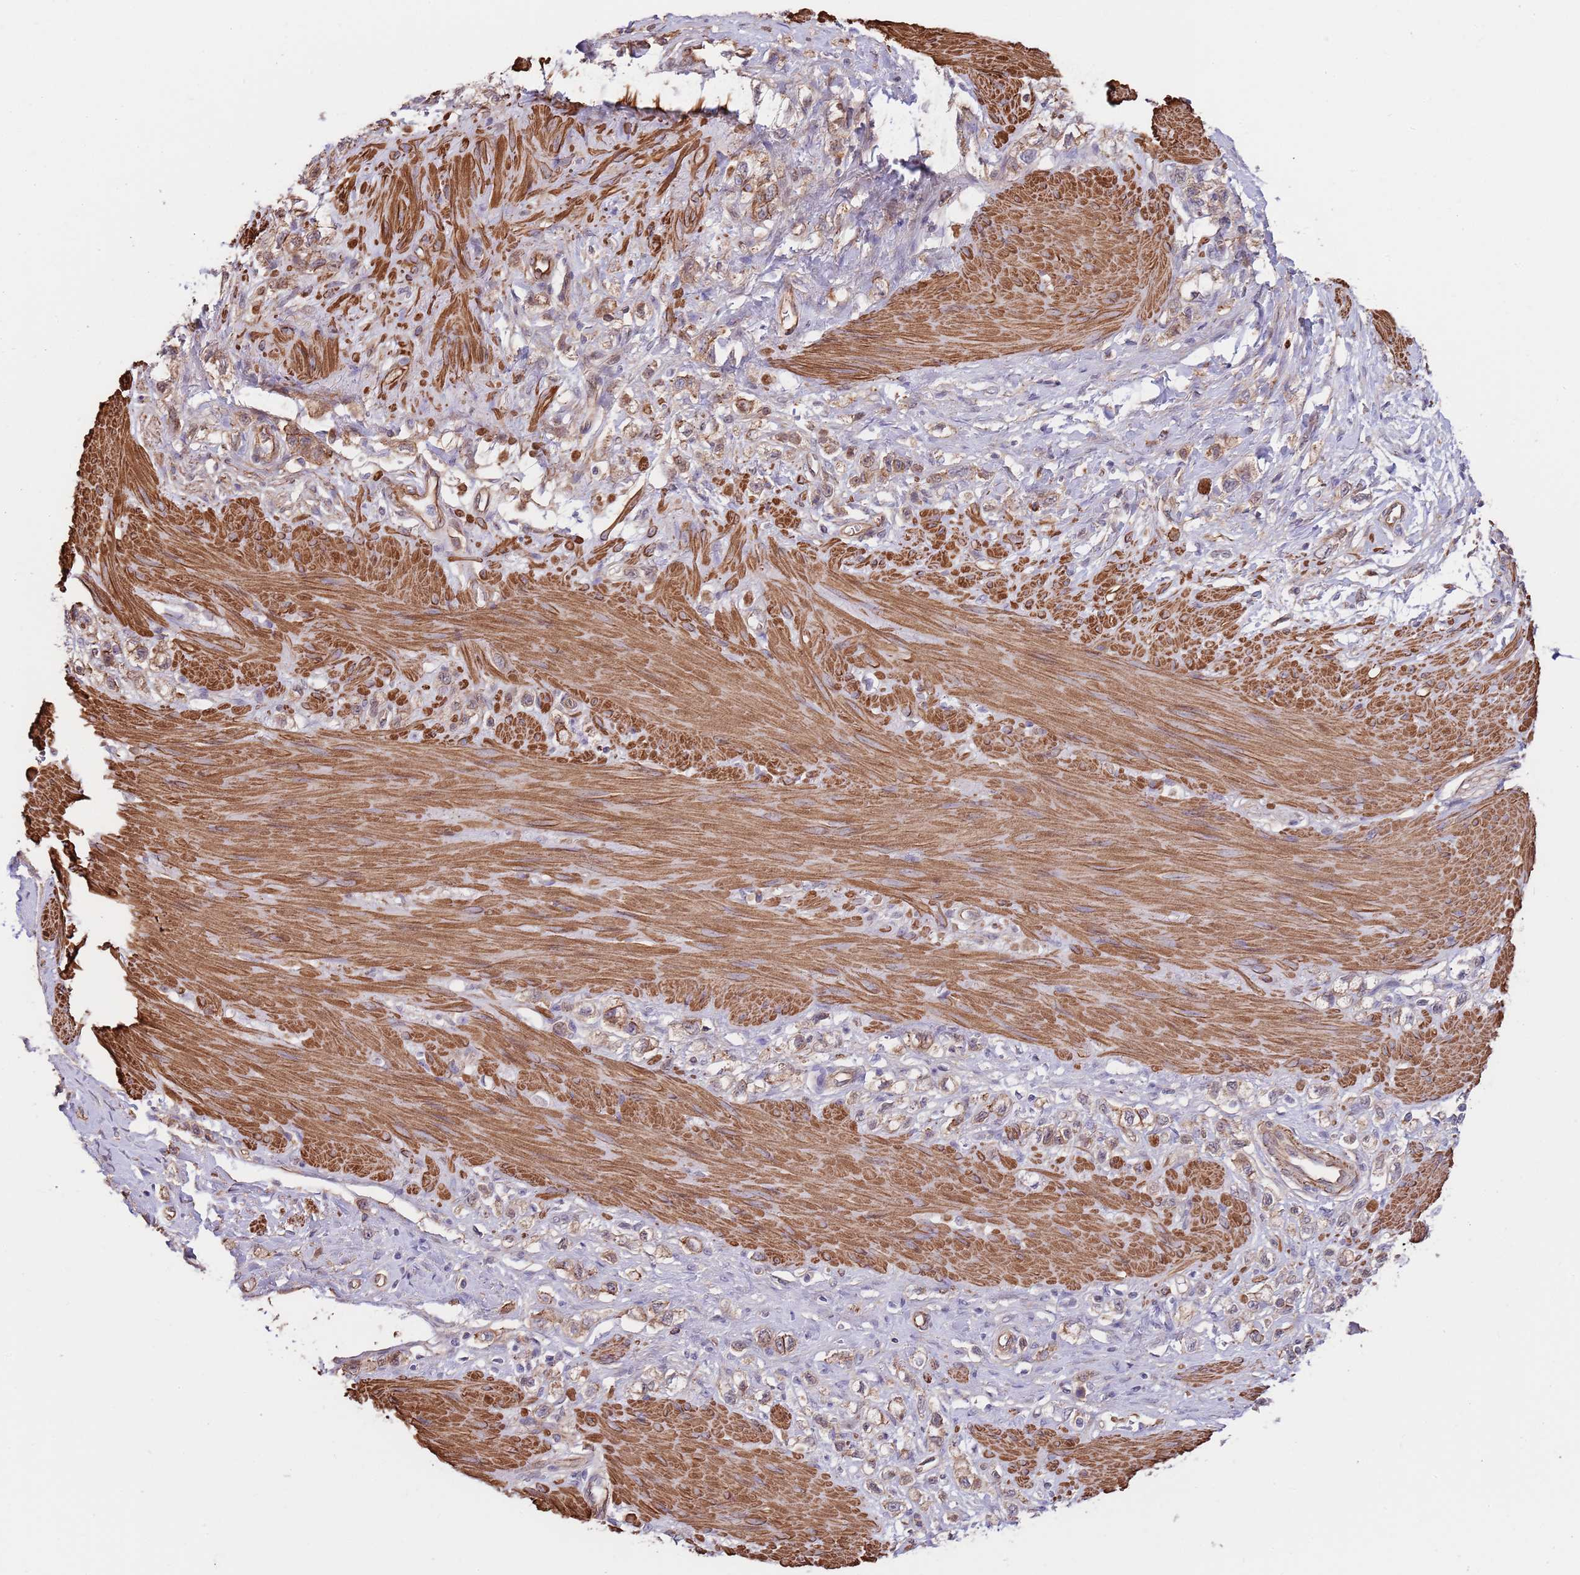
{"staining": {"intensity": "moderate", "quantity": ">75%", "location": "cytoplasmic/membranous"}, "tissue": "stomach cancer", "cell_type": "Tumor cells", "image_type": "cancer", "snomed": [{"axis": "morphology", "description": "Adenocarcinoma, NOS"}, {"axis": "topography", "description": "Stomach"}], "caption": "Brown immunohistochemical staining in human stomach adenocarcinoma shows moderate cytoplasmic/membranous expression in approximately >75% of tumor cells.", "gene": "BPNT1", "patient": {"sex": "female", "age": 65}}